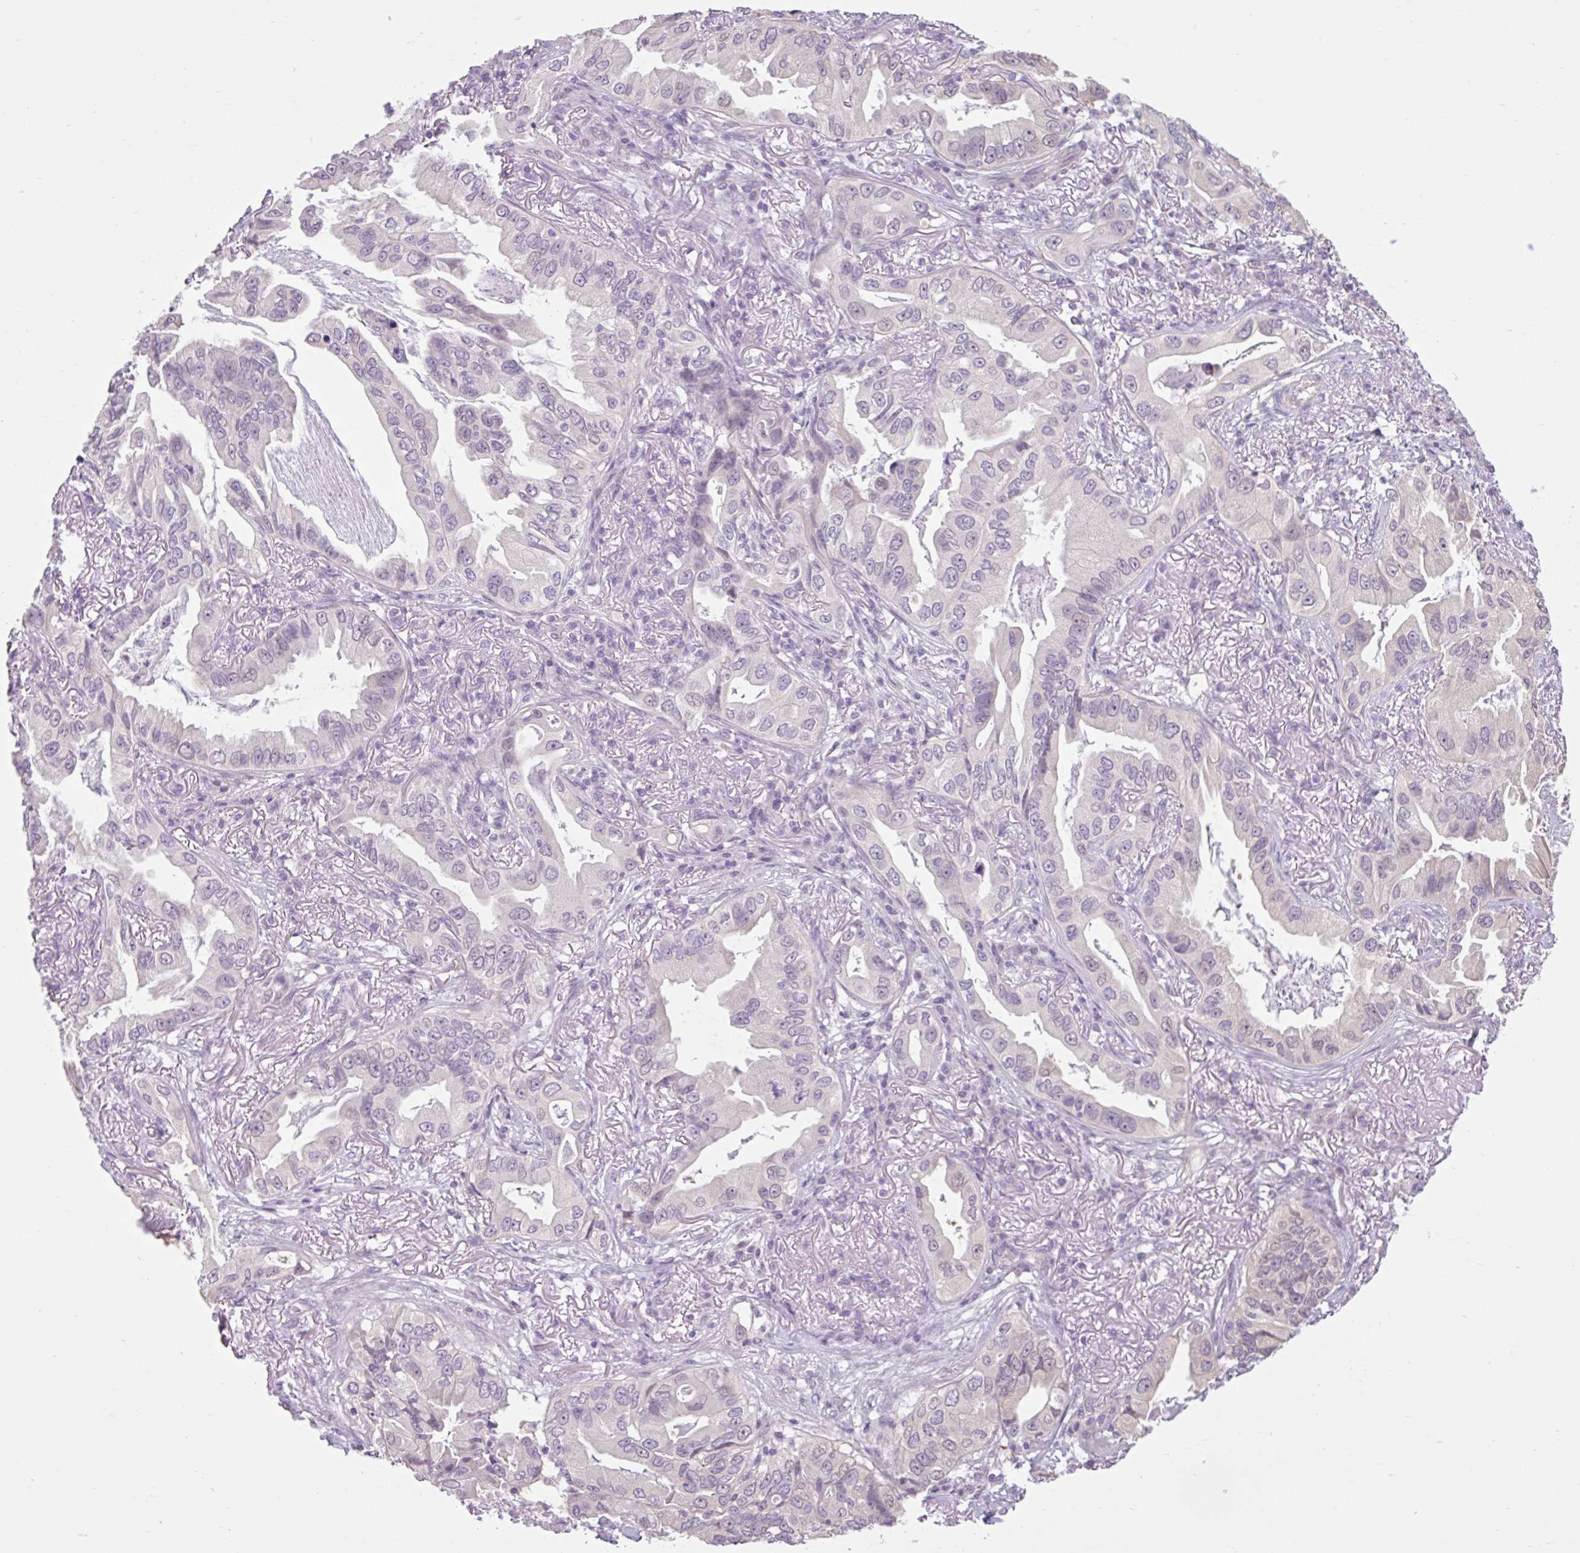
{"staining": {"intensity": "negative", "quantity": "none", "location": "none"}, "tissue": "lung cancer", "cell_type": "Tumor cells", "image_type": "cancer", "snomed": [{"axis": "morphology", "description": "Adenocarcinoma, NOS"}, {"axis": "topography", "description": "Lung"}], "caption": "Tumor cells show no significant protein expression in adenocarcinoma (lung).", "gene": "CDH19", "patient": {"sex": "female", "age": 69}}